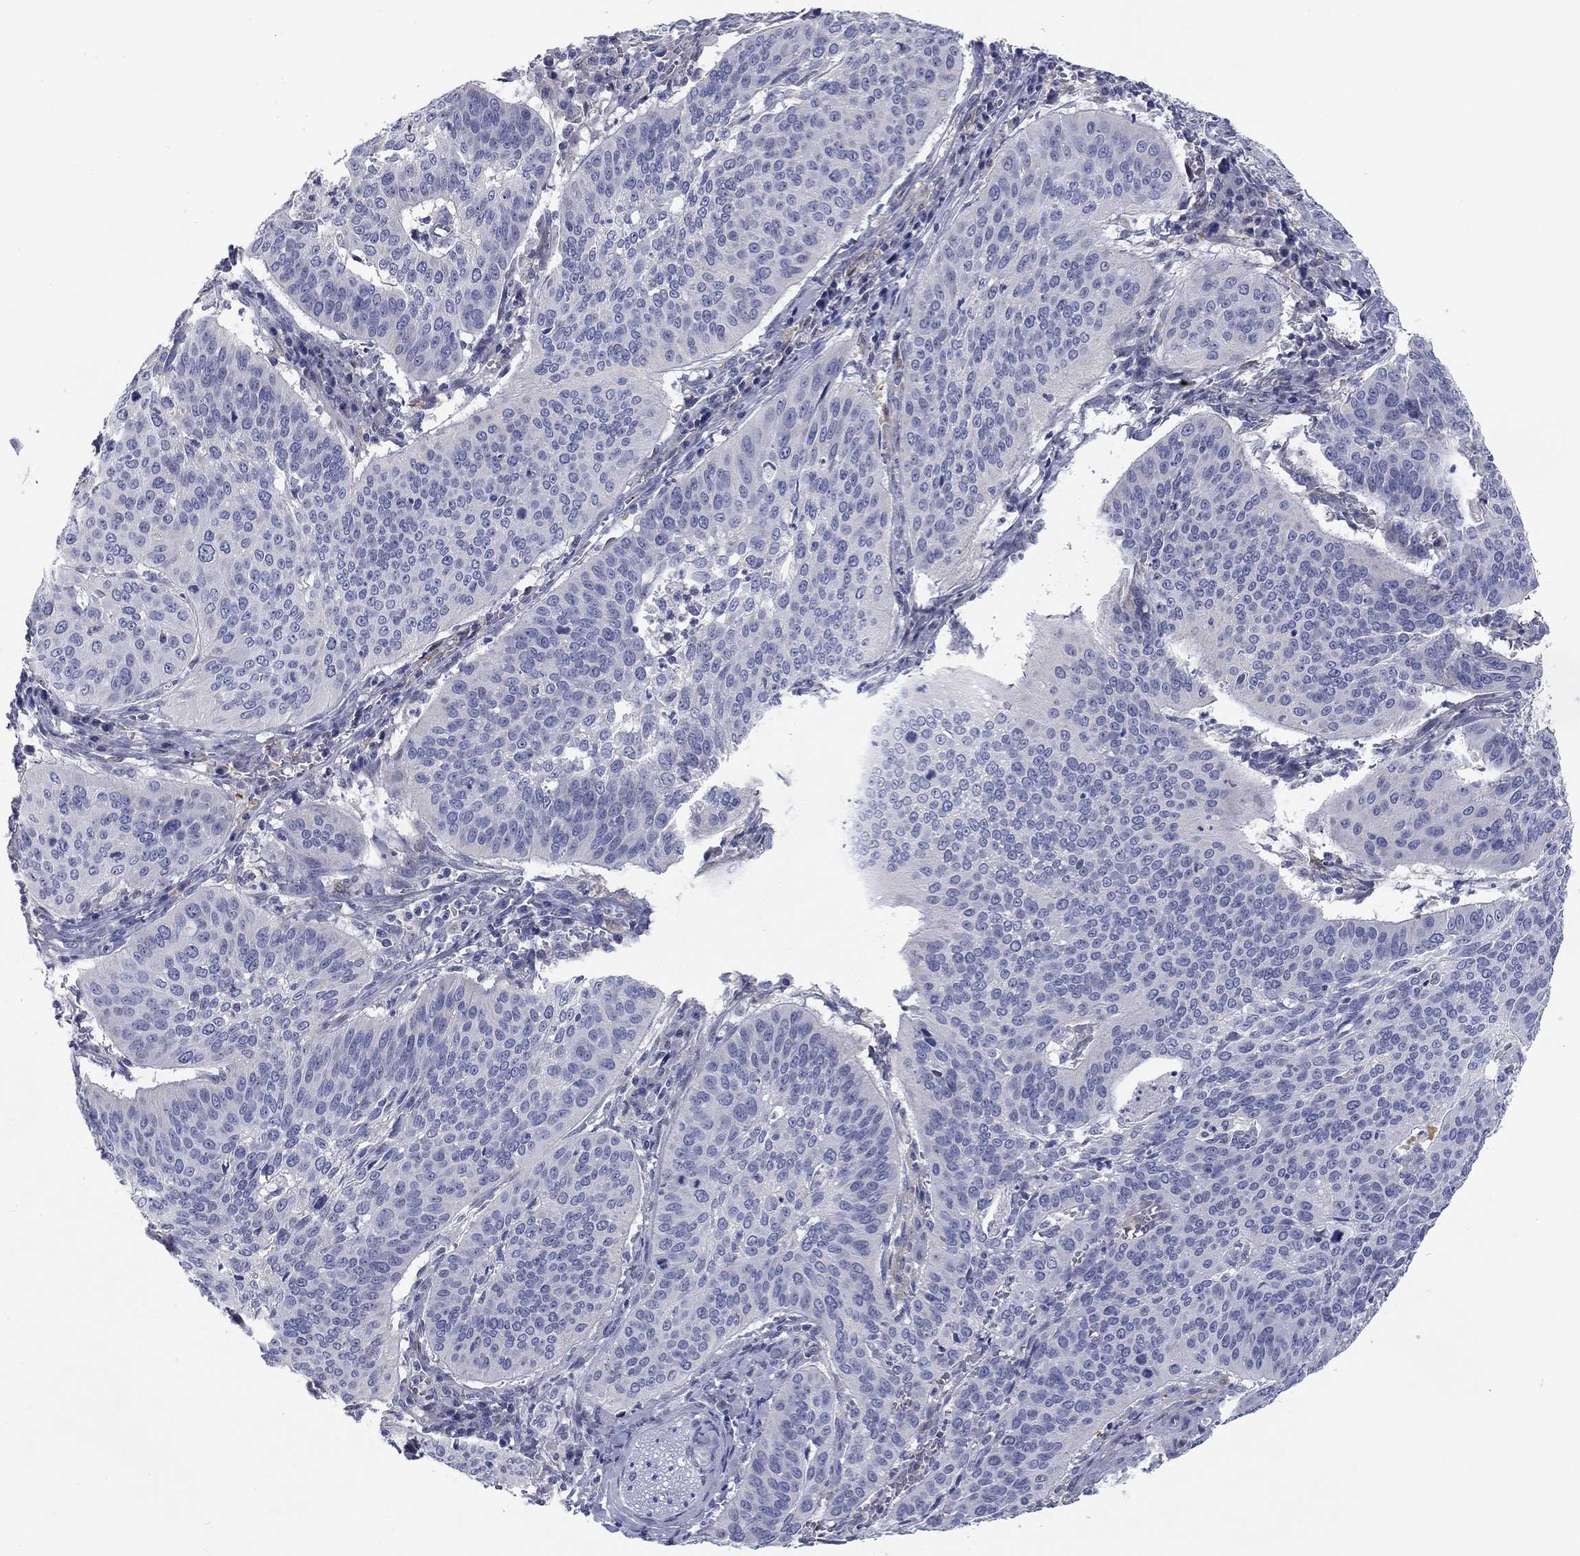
{"staining": {"intensity": "negative", "quantity": "none", "location": "none"}, "tissue": "cervical cancer", "cell_type": "Tumor cells", "image_type": "cancer", "snomed": [{"axis": "morphology", "description": "Normal tissue, NOS"}, {"axis": "morphology", "description": "Squamous cell carcinoma, NOS"}, {"axis": "topography", "description": "Cervix"}], "caption": "This micrograph is of cervical cancer stained with immunohistochemistry to label a protein in brown with the nuclei are counter-stained blue. There is no staining in tumor cells. (Stains: DAB immunohistochemistry with hematoxylin counter stain, Microscopy: brightfield microscopy at high magnification).", "gene": "CALB1", "patient": {"sex": "female", "age": 39}}